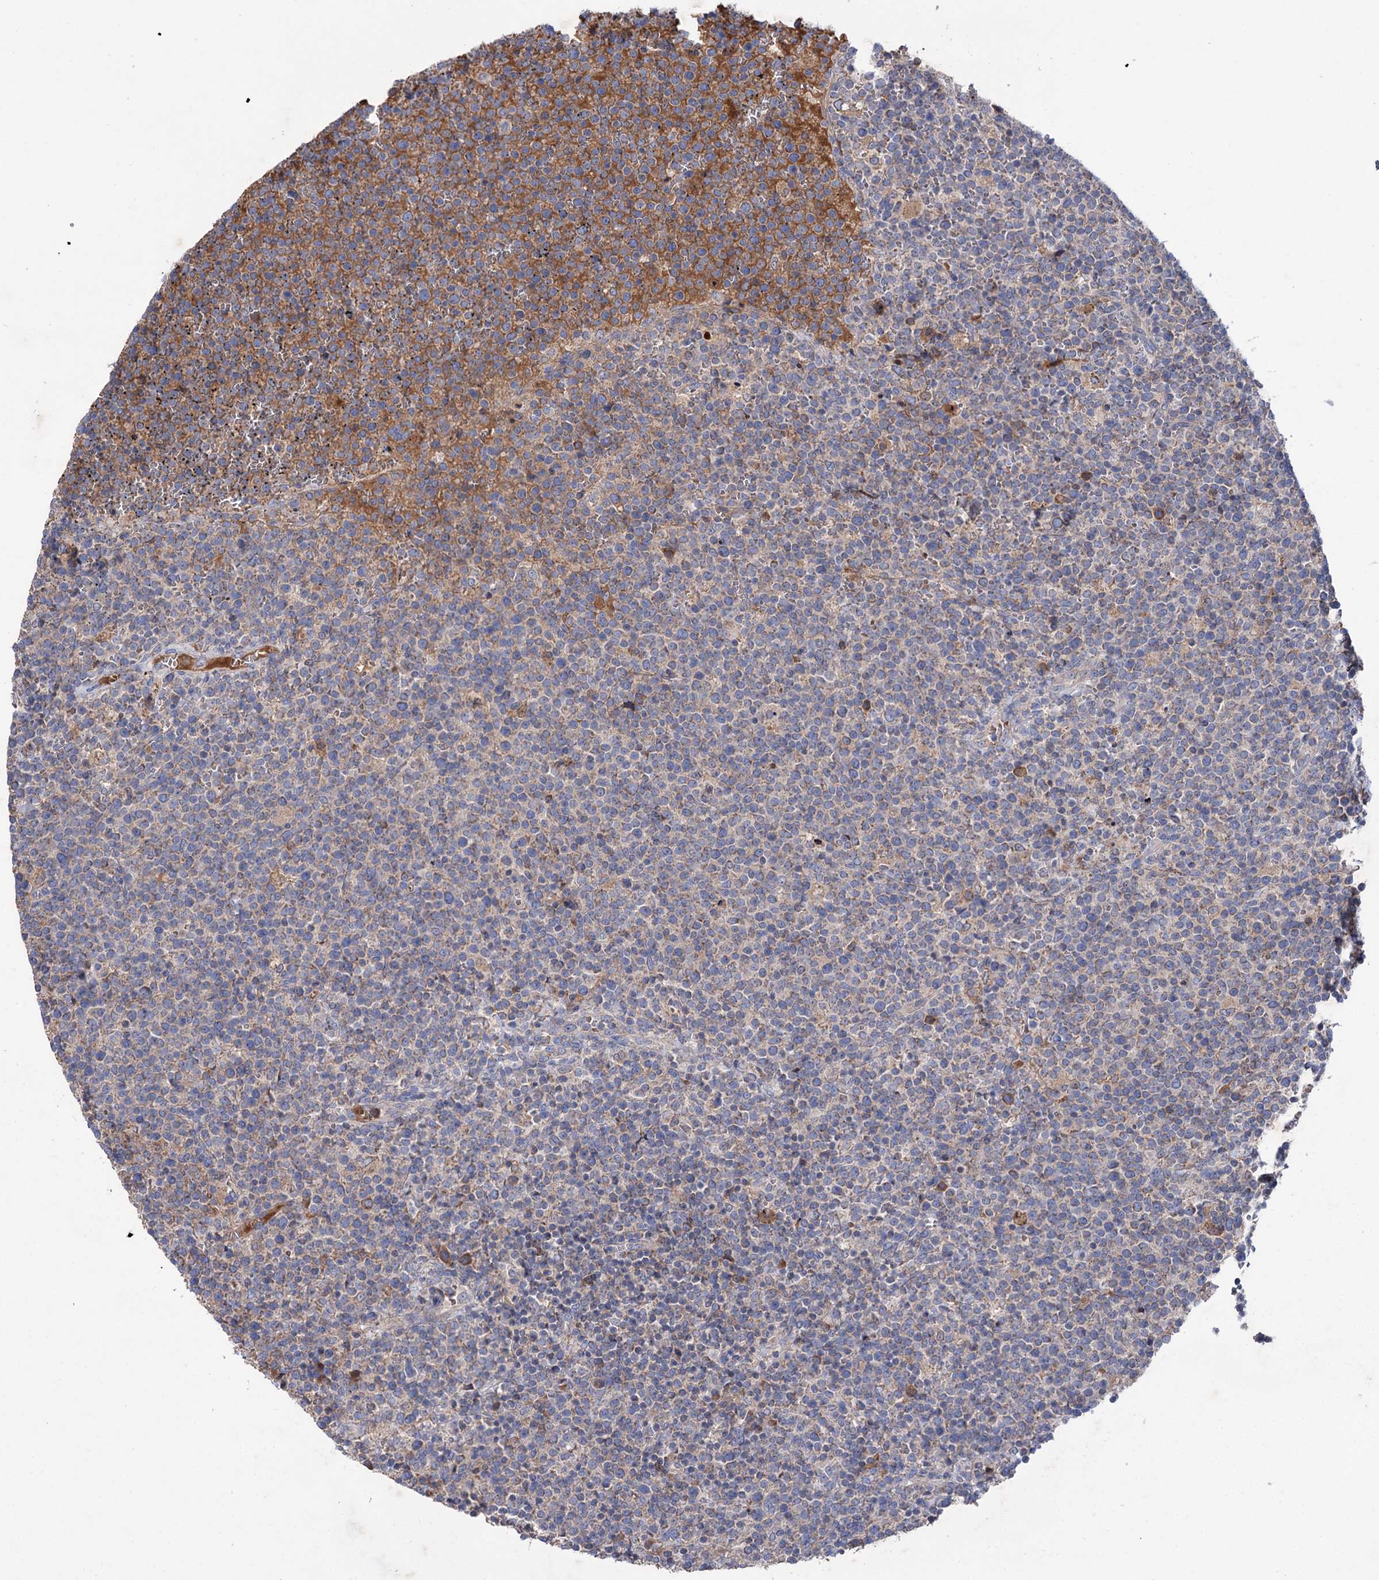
{"staining": {"intensity": "weak", "quantity": "25%-75%", "location": "cytoplasmic/membranous"}, "tissue": "lymphoma", "cell_type": "Tumor cells", "image_type": "cancer", "snomed": [{"axis": "morphology", "description": "Malignant lymphoma, non-Hodgkin's type, High grade"}, {"axis": "topography", "description": "Lymph node"}], "caption": "Immunohistochemical staining of lymphoma shows low levels of weak cytoplasmic/membranous protein expression in approximately 25%-75% of tumor cells. The staining was performed using DAB to visualize the protein expression in brown, while the nuclei were stained in blue with hematoxylin (Magnification: 20x).", "gene": "CLPB", "patient": {"sex": "male", "age": 61}}